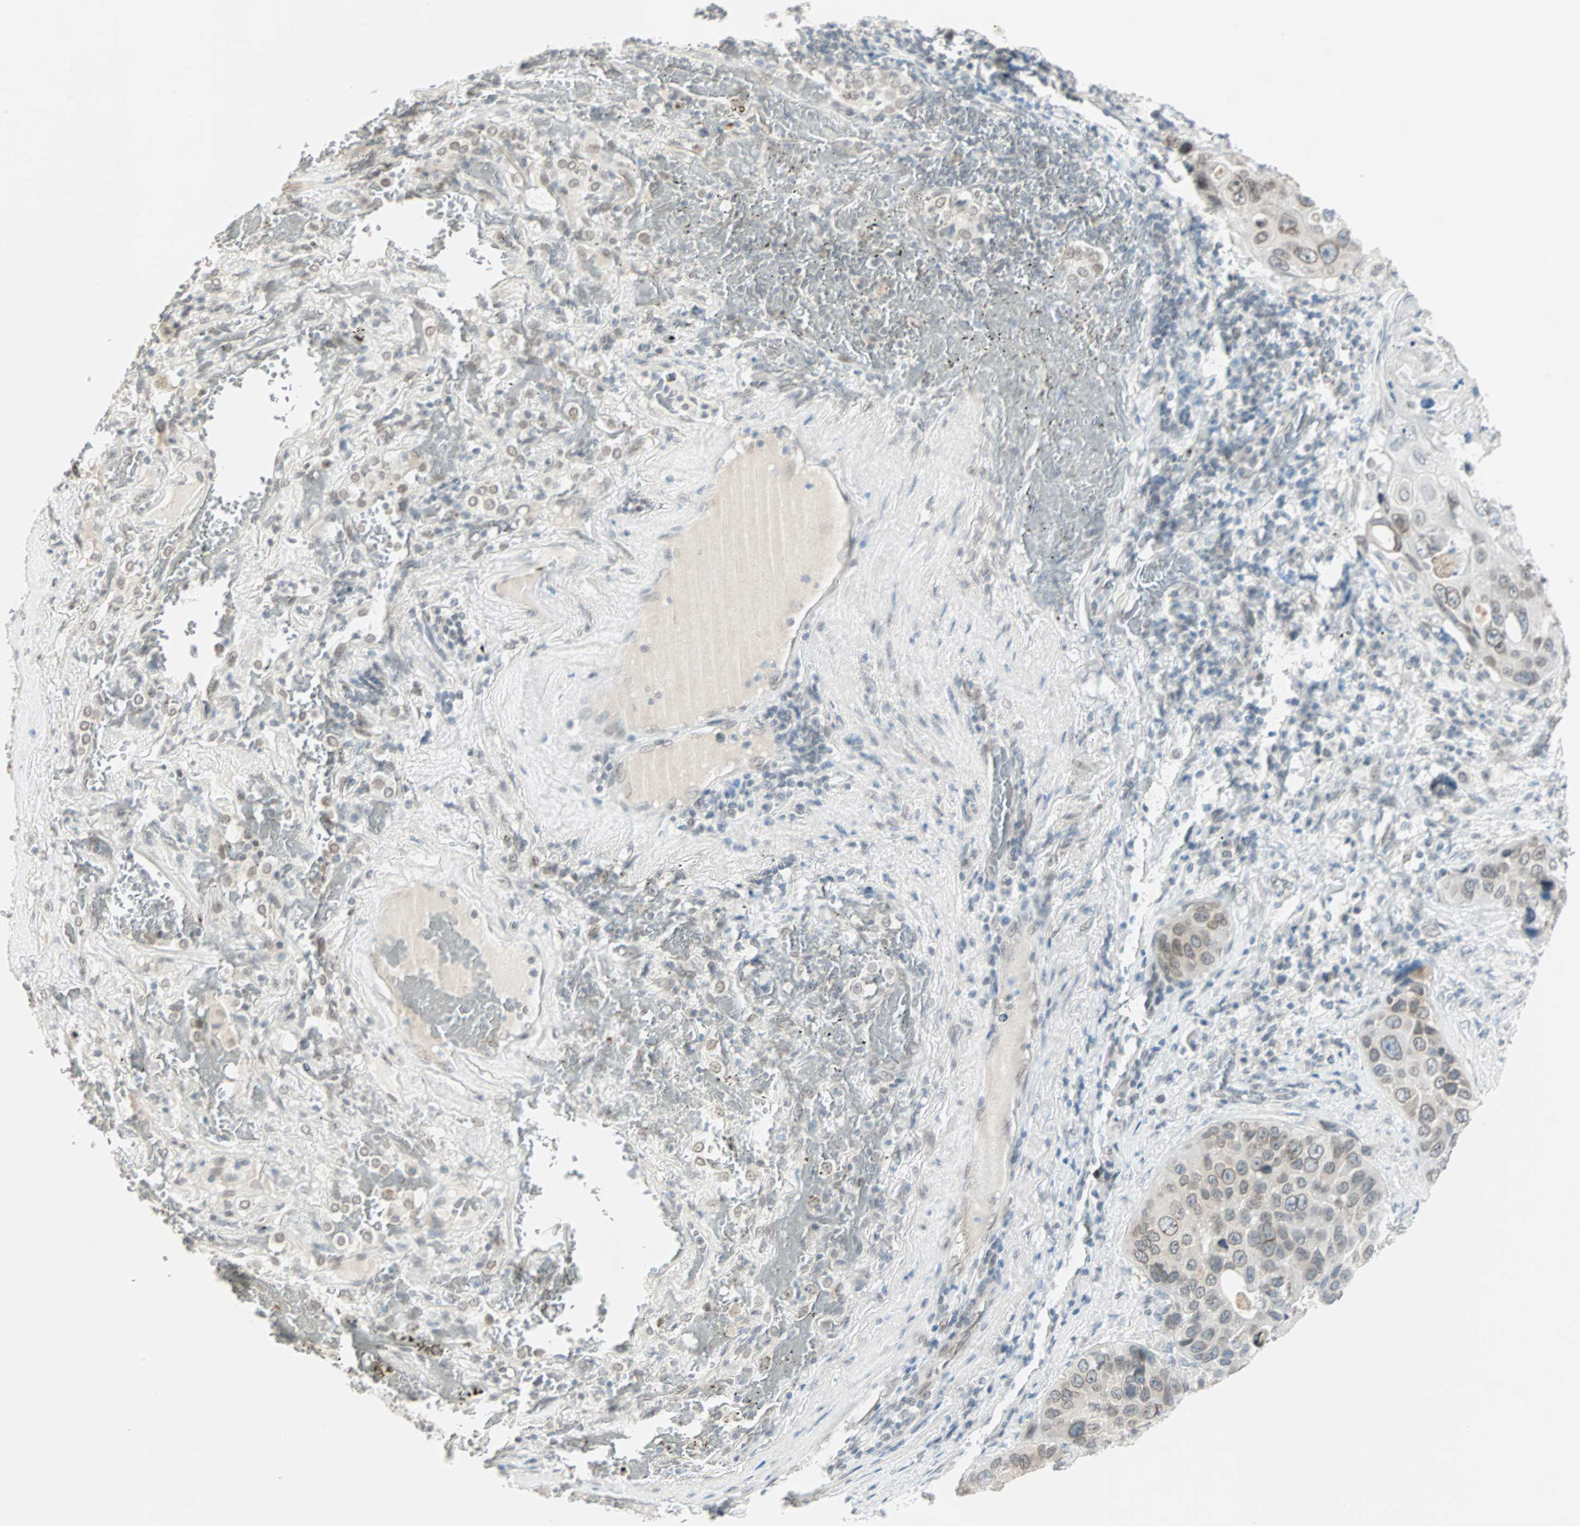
{"staining": {"intensity": "weak", "quantity": "25%-75%", "location": "cytoplasmic/membranous,nuclear"}, "tissue": "lung cancer", "cell_type": "Tumor cells", "image_type": "cancer", "snomed": [{"axis": "morphology", "description": "Squamous cell carcinoma, NOS"}, {"axis": "topography", "description": "Lung"}], "caption": "IHC image of neoplastic tissue: human lung cancer stained using immunohistochemistry exhibits low levels of weak protein expression localized specifically in the cytoplasmic/membranous and nuclear of tumor cells, appearing as a cytoplasmic/membranous and nuclear brown color.", "gene": "BCAN", "patient": {"sex": "male", "age": 57}}